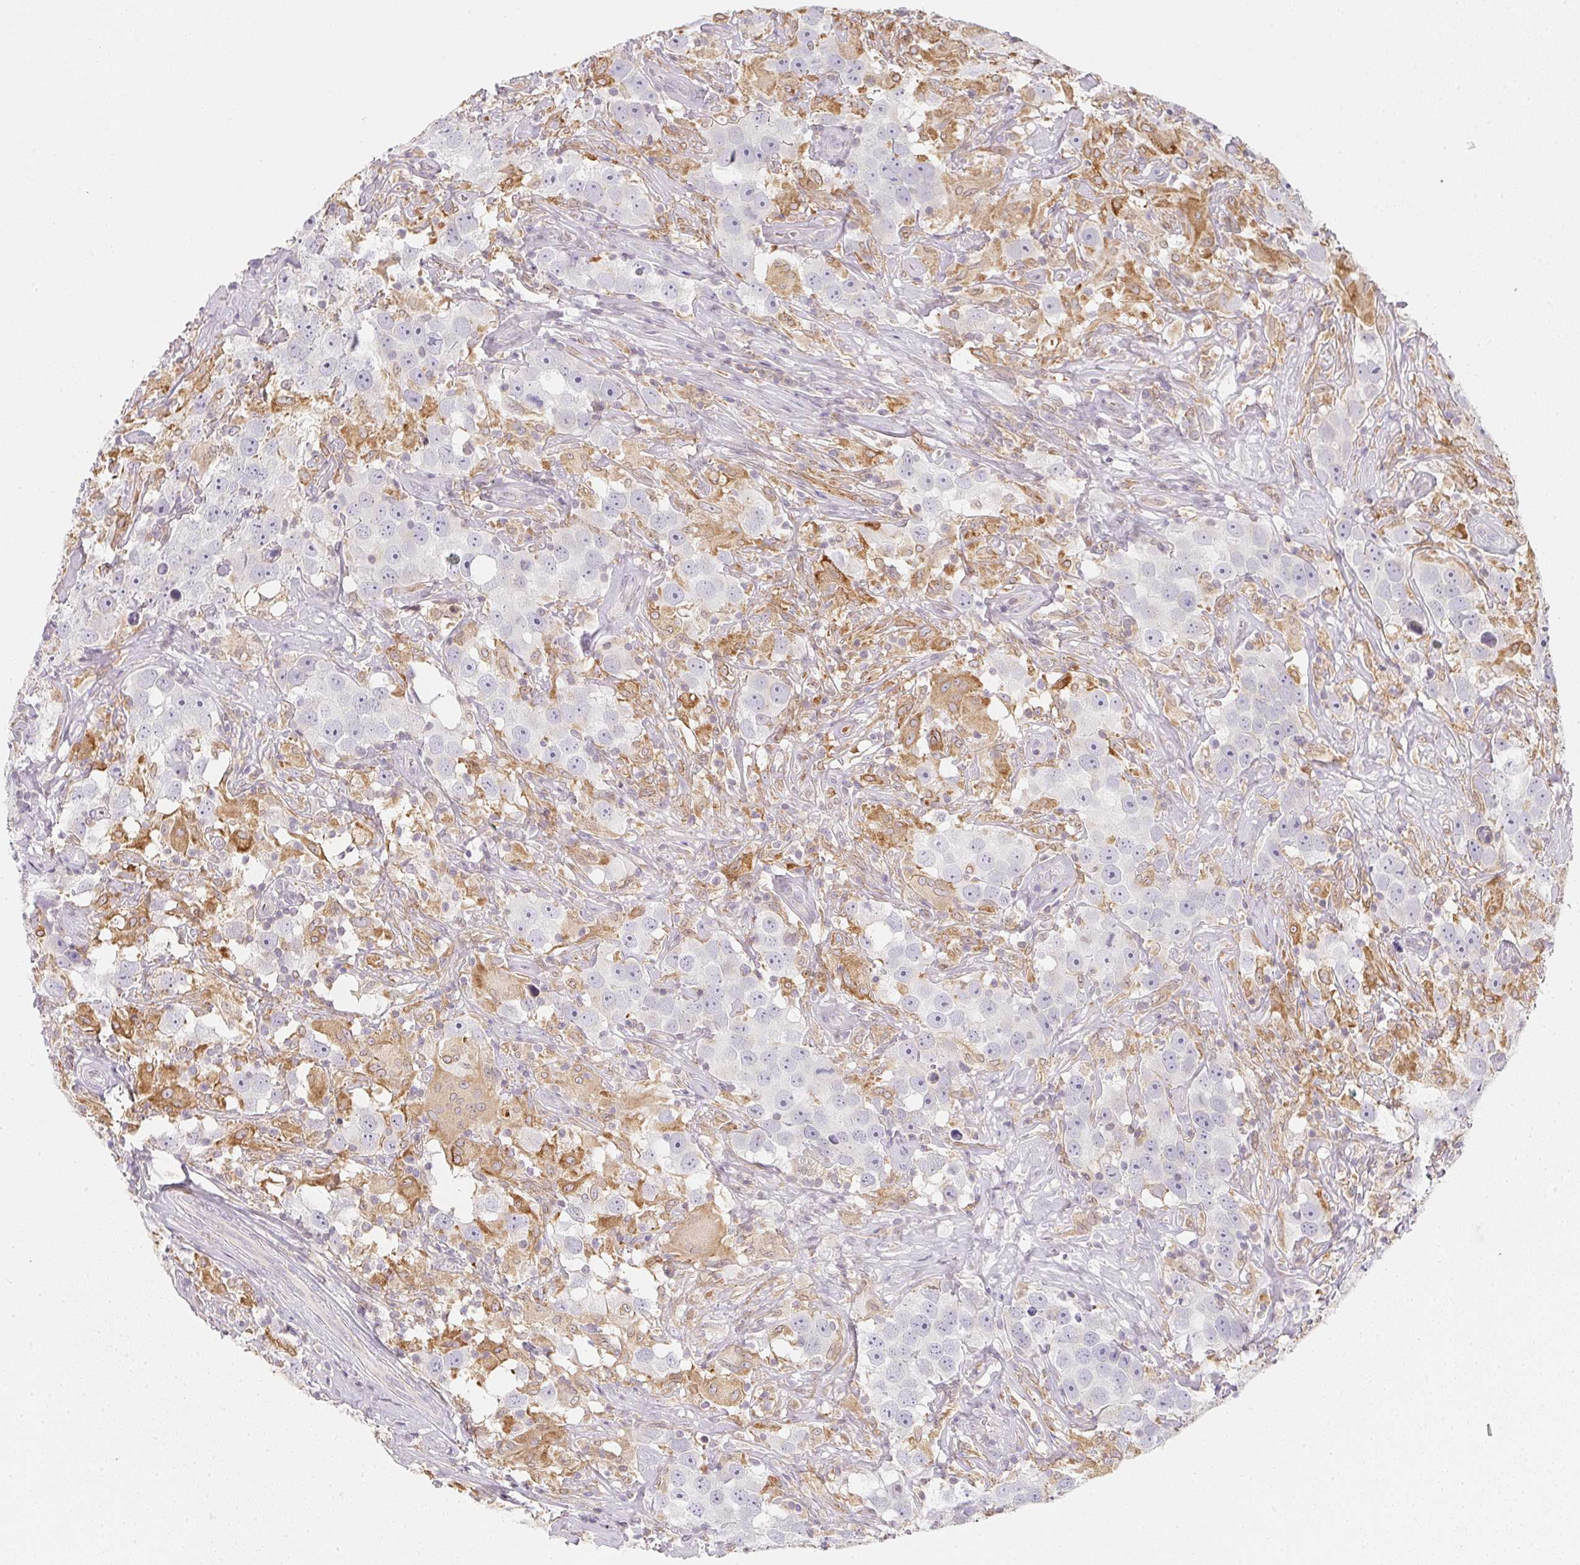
{"staining": {"intensity": "negative", "quantity": "none", "location": "none"}, "tissue": "testis cancer", "cell_type": "Tumor cells", "image_type": "cancer", "snomed": [{"axis": "morphology", "description": "Seminoma, NOS"}, {"axis": "topography", "description": "Testis"}], "caption": "This is a image of IHC staining of testis seminoma, which shows no positivity in tumor cells. Nuclei are stained in blue.", "gene": "SOAT1", "patient": {"sex": "male", "age": 49}}